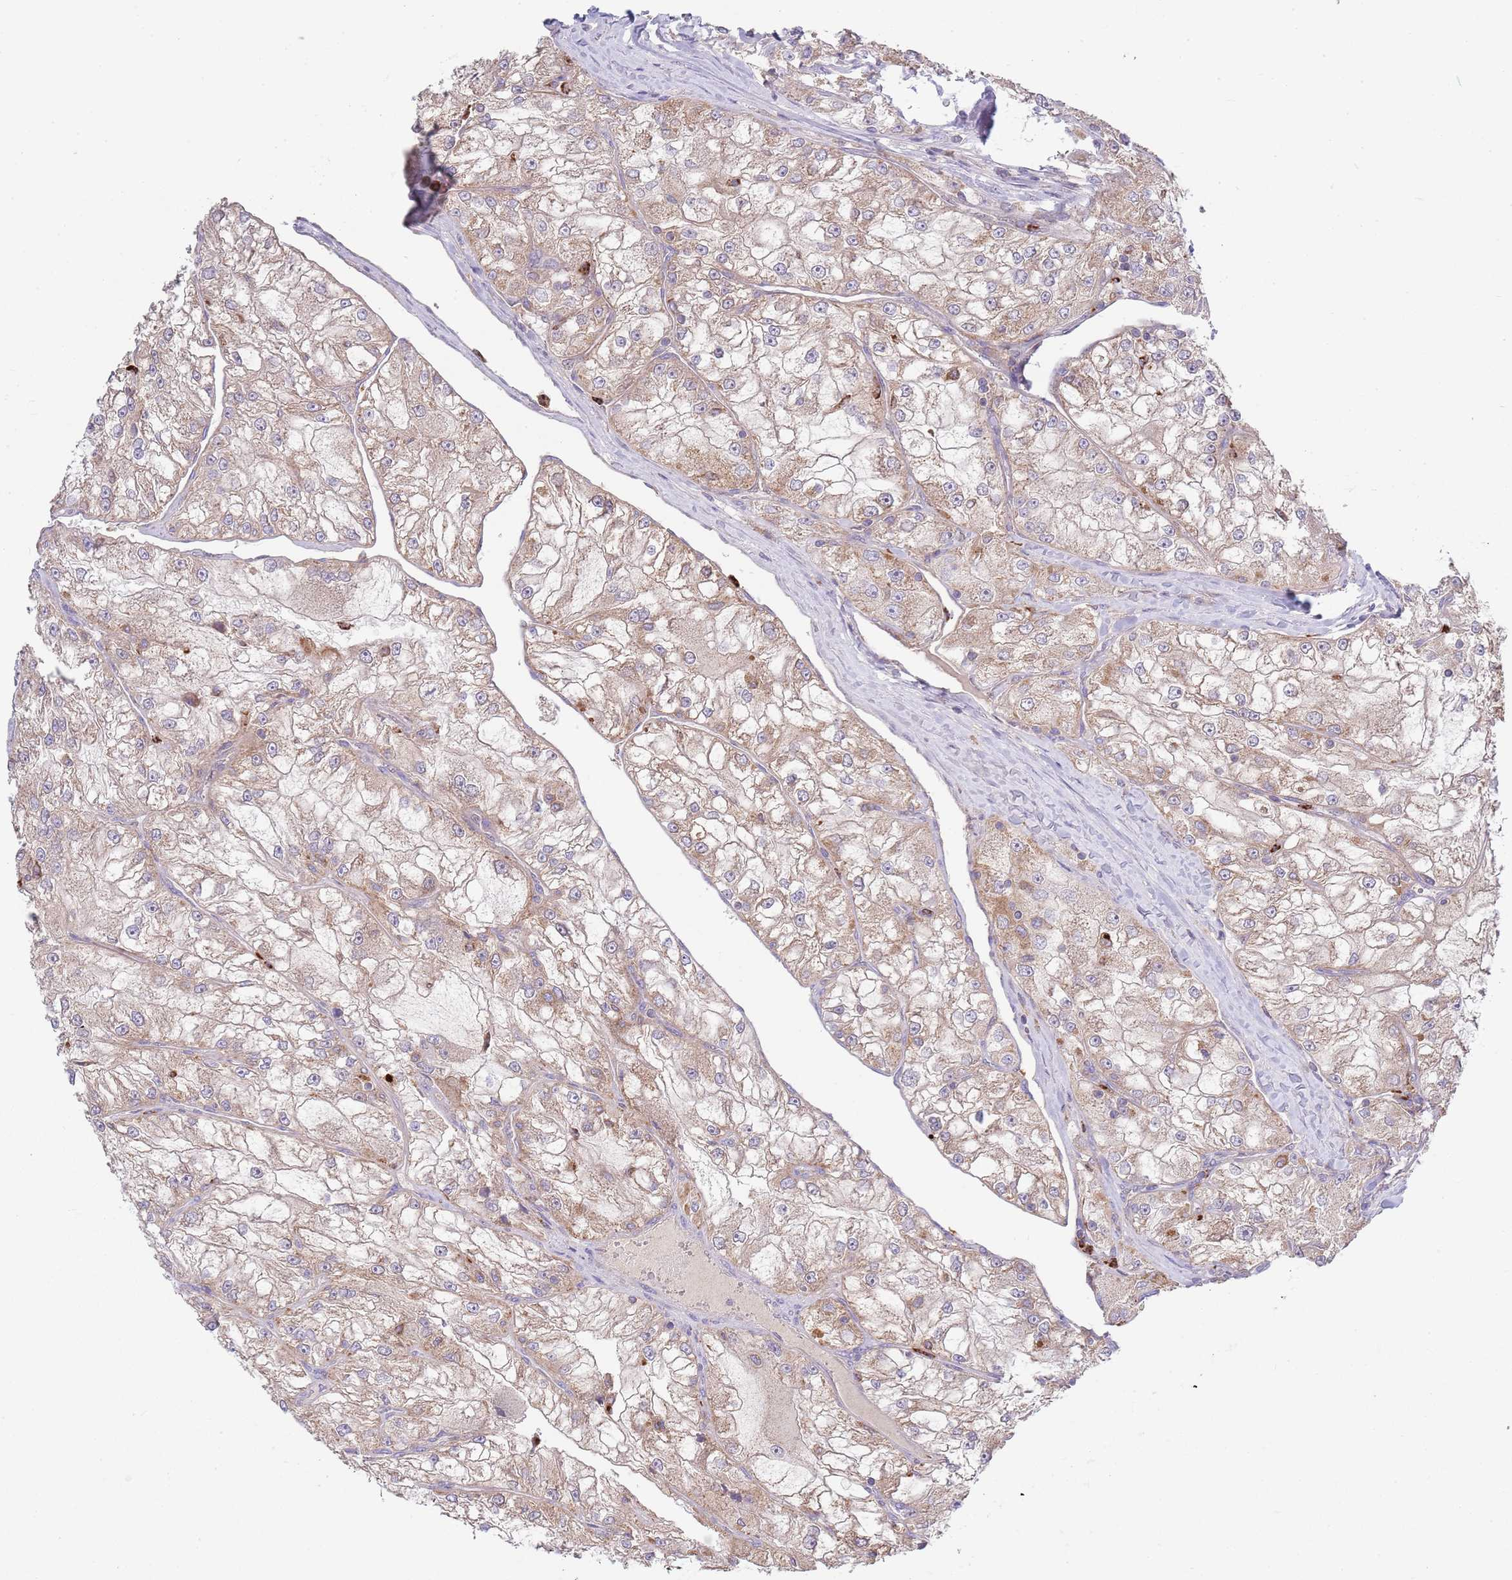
{"staining": {"intensity": "weak", "quantity": ">75%", "location": "cytoplasmic/membranous"}, "tissue": "renal cancer", "cell_type": "Tumor cells", "image_type": "cancer", "snomed": [{"axis": "morphology", "description": "Adenocarcinoma, NOS"}, {"axis": "topography", "description": "Kidney"}], "caption": "Adenocarcinoma (renal) tissue shows weak cytoplasmic/membranous staining in approximately >75% of tumor cells", "gene": "DDT", "patient": {"sex": "female", "age": 72}}